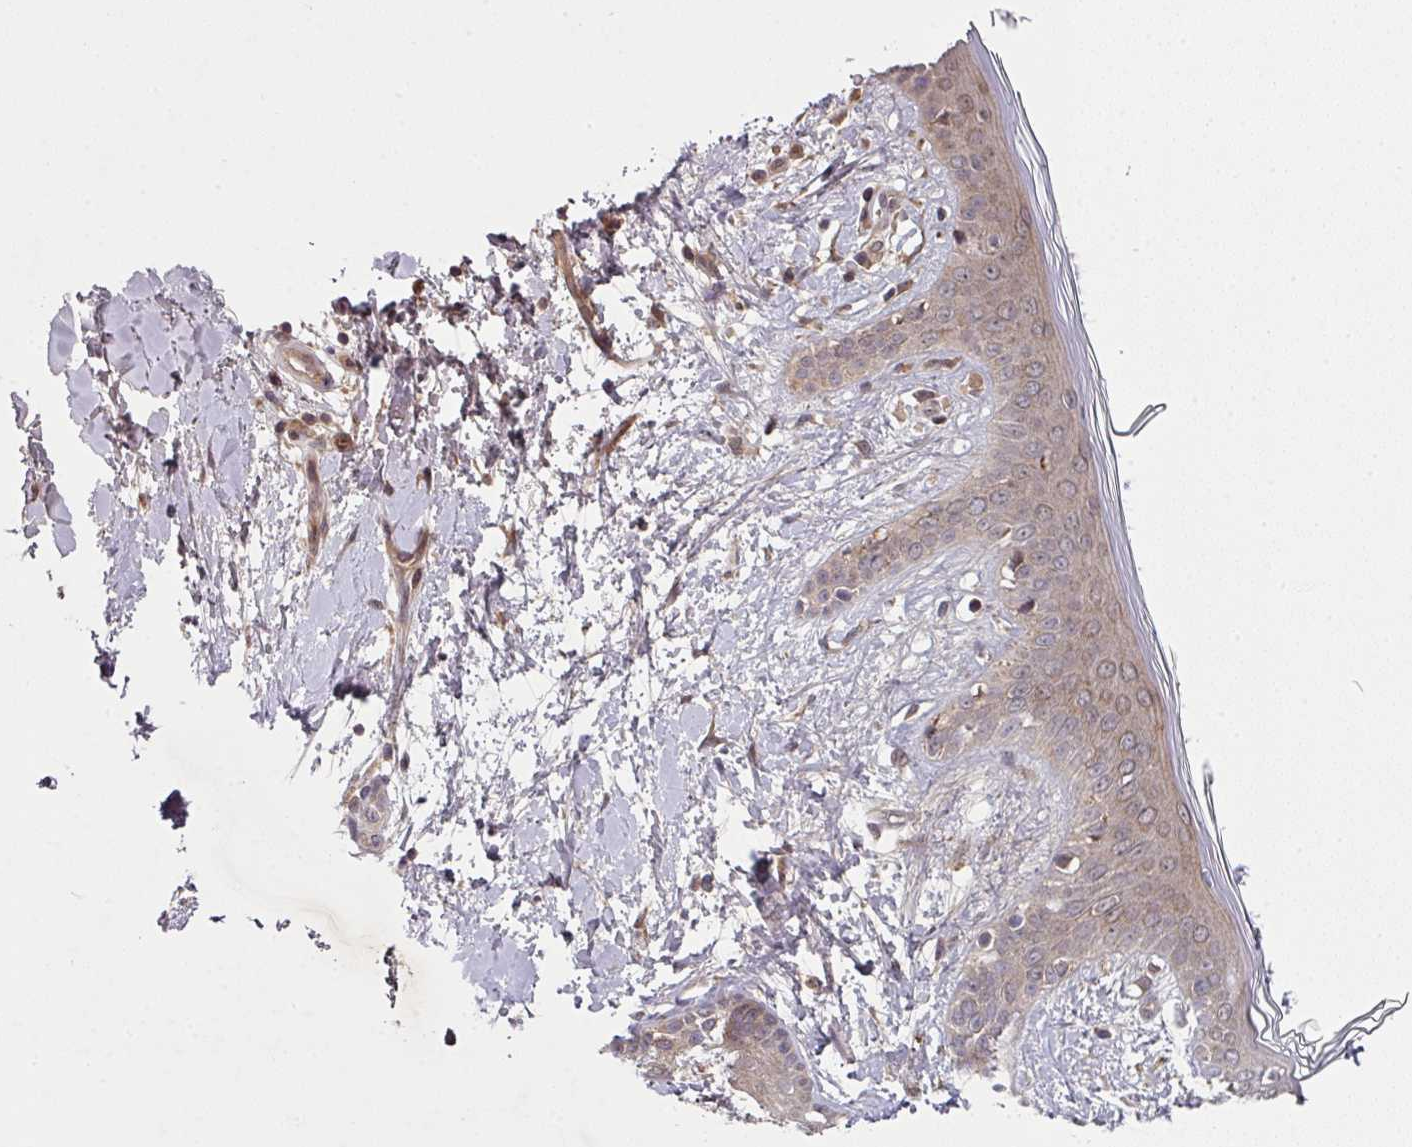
{"staining": {"intensity": "moderate", "quantity": ">75%", "location": "cytoplasmic/membranous"}, "tissue": "skin", "cell_type": "Fibroblasts", "image_type": "normal", "snomed": [{"axis": "morphology", "description": "Normal tissue, NOS"}, {"axis": "topography", "description": "Skin"}], "caption": "Protein staining by immunohistochemistry (IHC) shows moderate cytoplasmic/membranous positivity in about >75% of fibroblasts in unremarkable skin.", "gene": "CAMLG", "patient": {"sex": "female", "age": 34}}